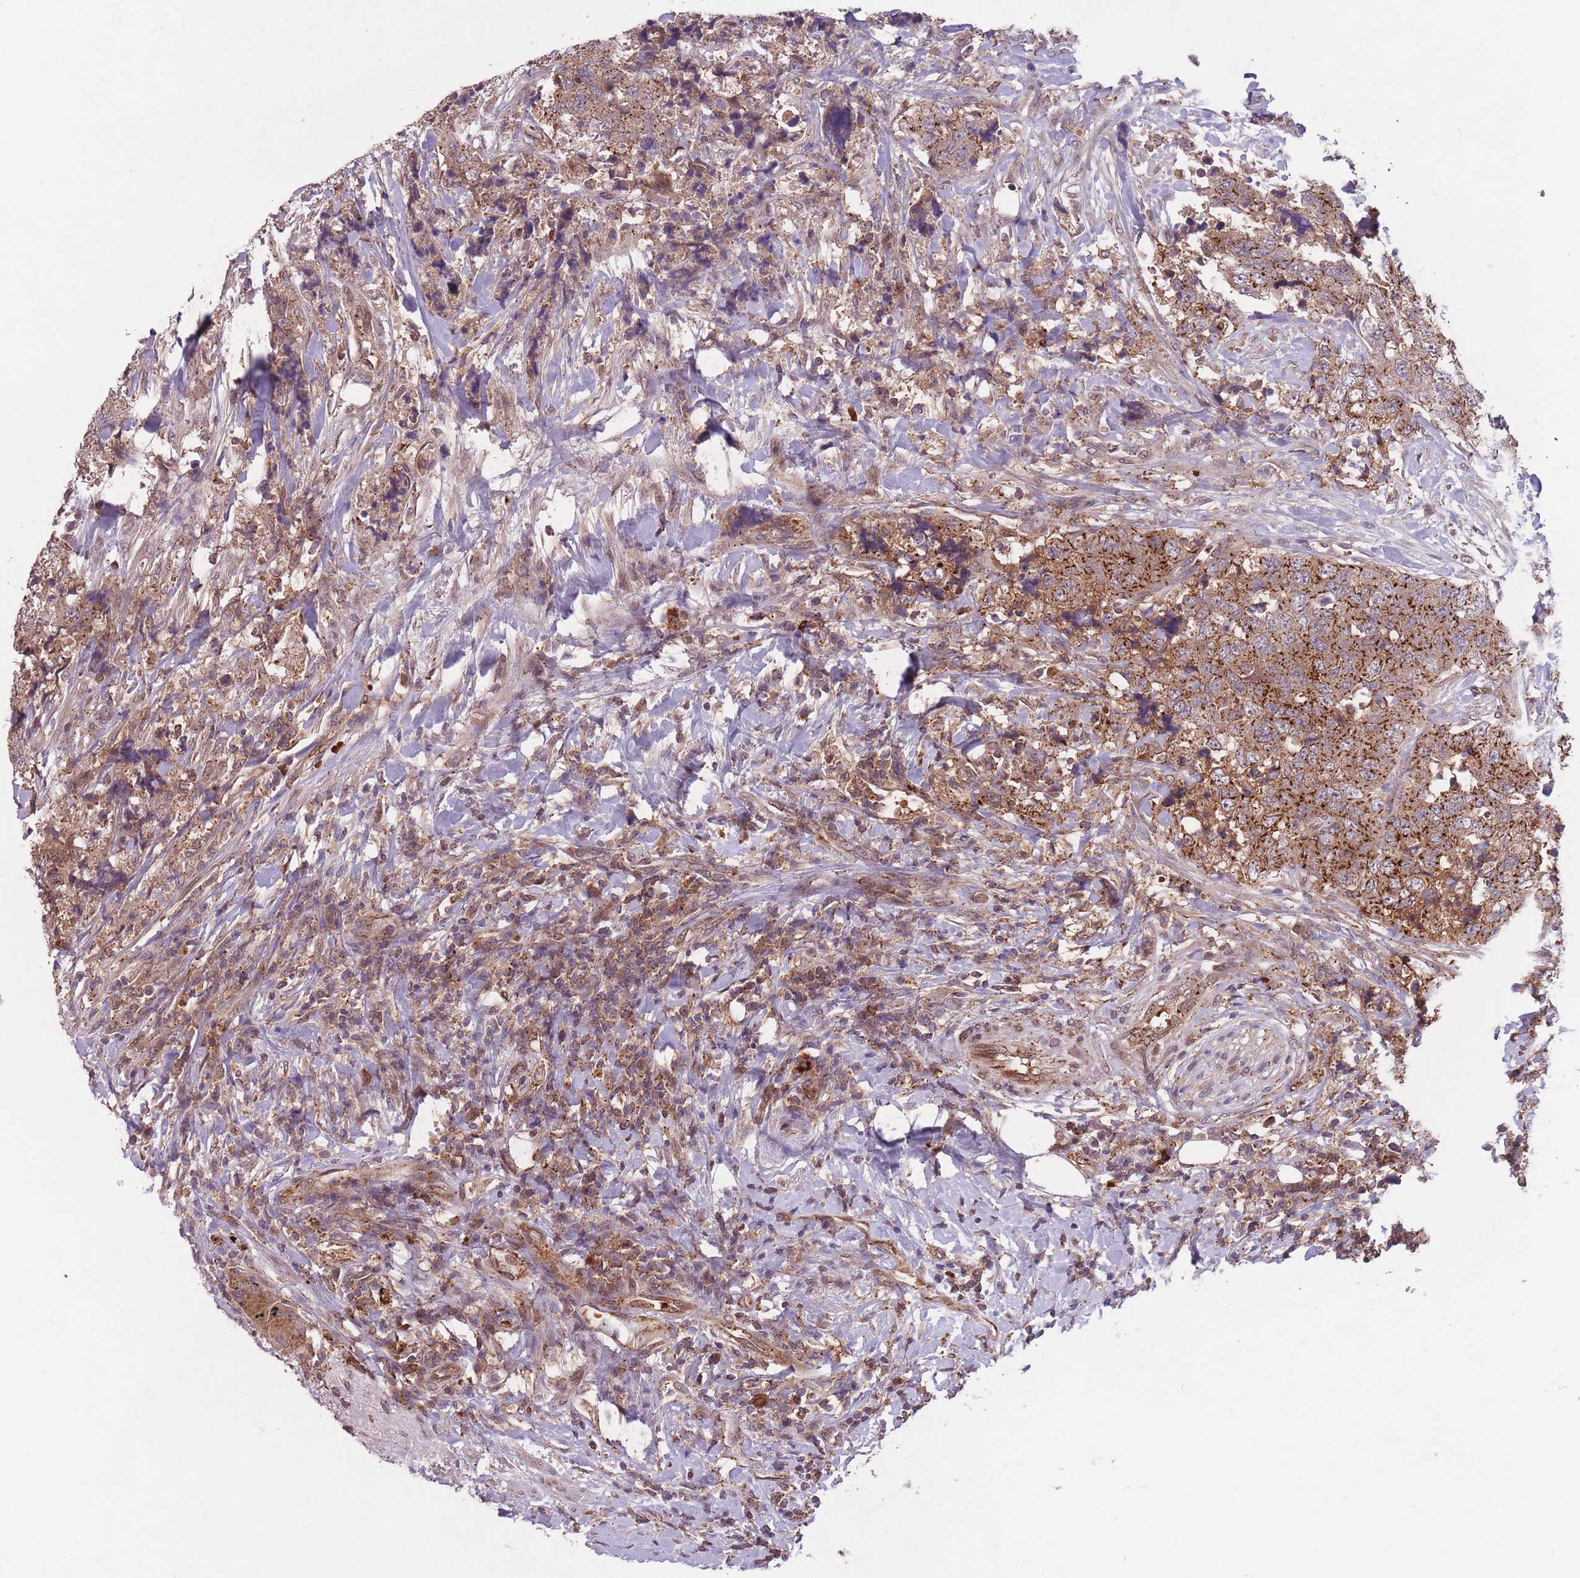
{"staining": {"intensity": "strong", "quantity": ">75%", "location": "cytoplasmic/membranous"}, "tissue": "urothelial cancer", "cell_type": "Tumor cells", "image_type": "cancer", "snomed": [{"axis": "morphology", "description": "Urothelial carcinoma, High grade"}, {"axis": "topography", "description": "Urinary bladder"}], "caption": "Immunohistochemical staining of urothelial carcinoma (high-grade) exhibits high levels of strong cytoplasmic/membranous protein expression in about >75% of tumor cells.", "gene": "SECTM1", "patient": {"sex": "female", "age": 78}}